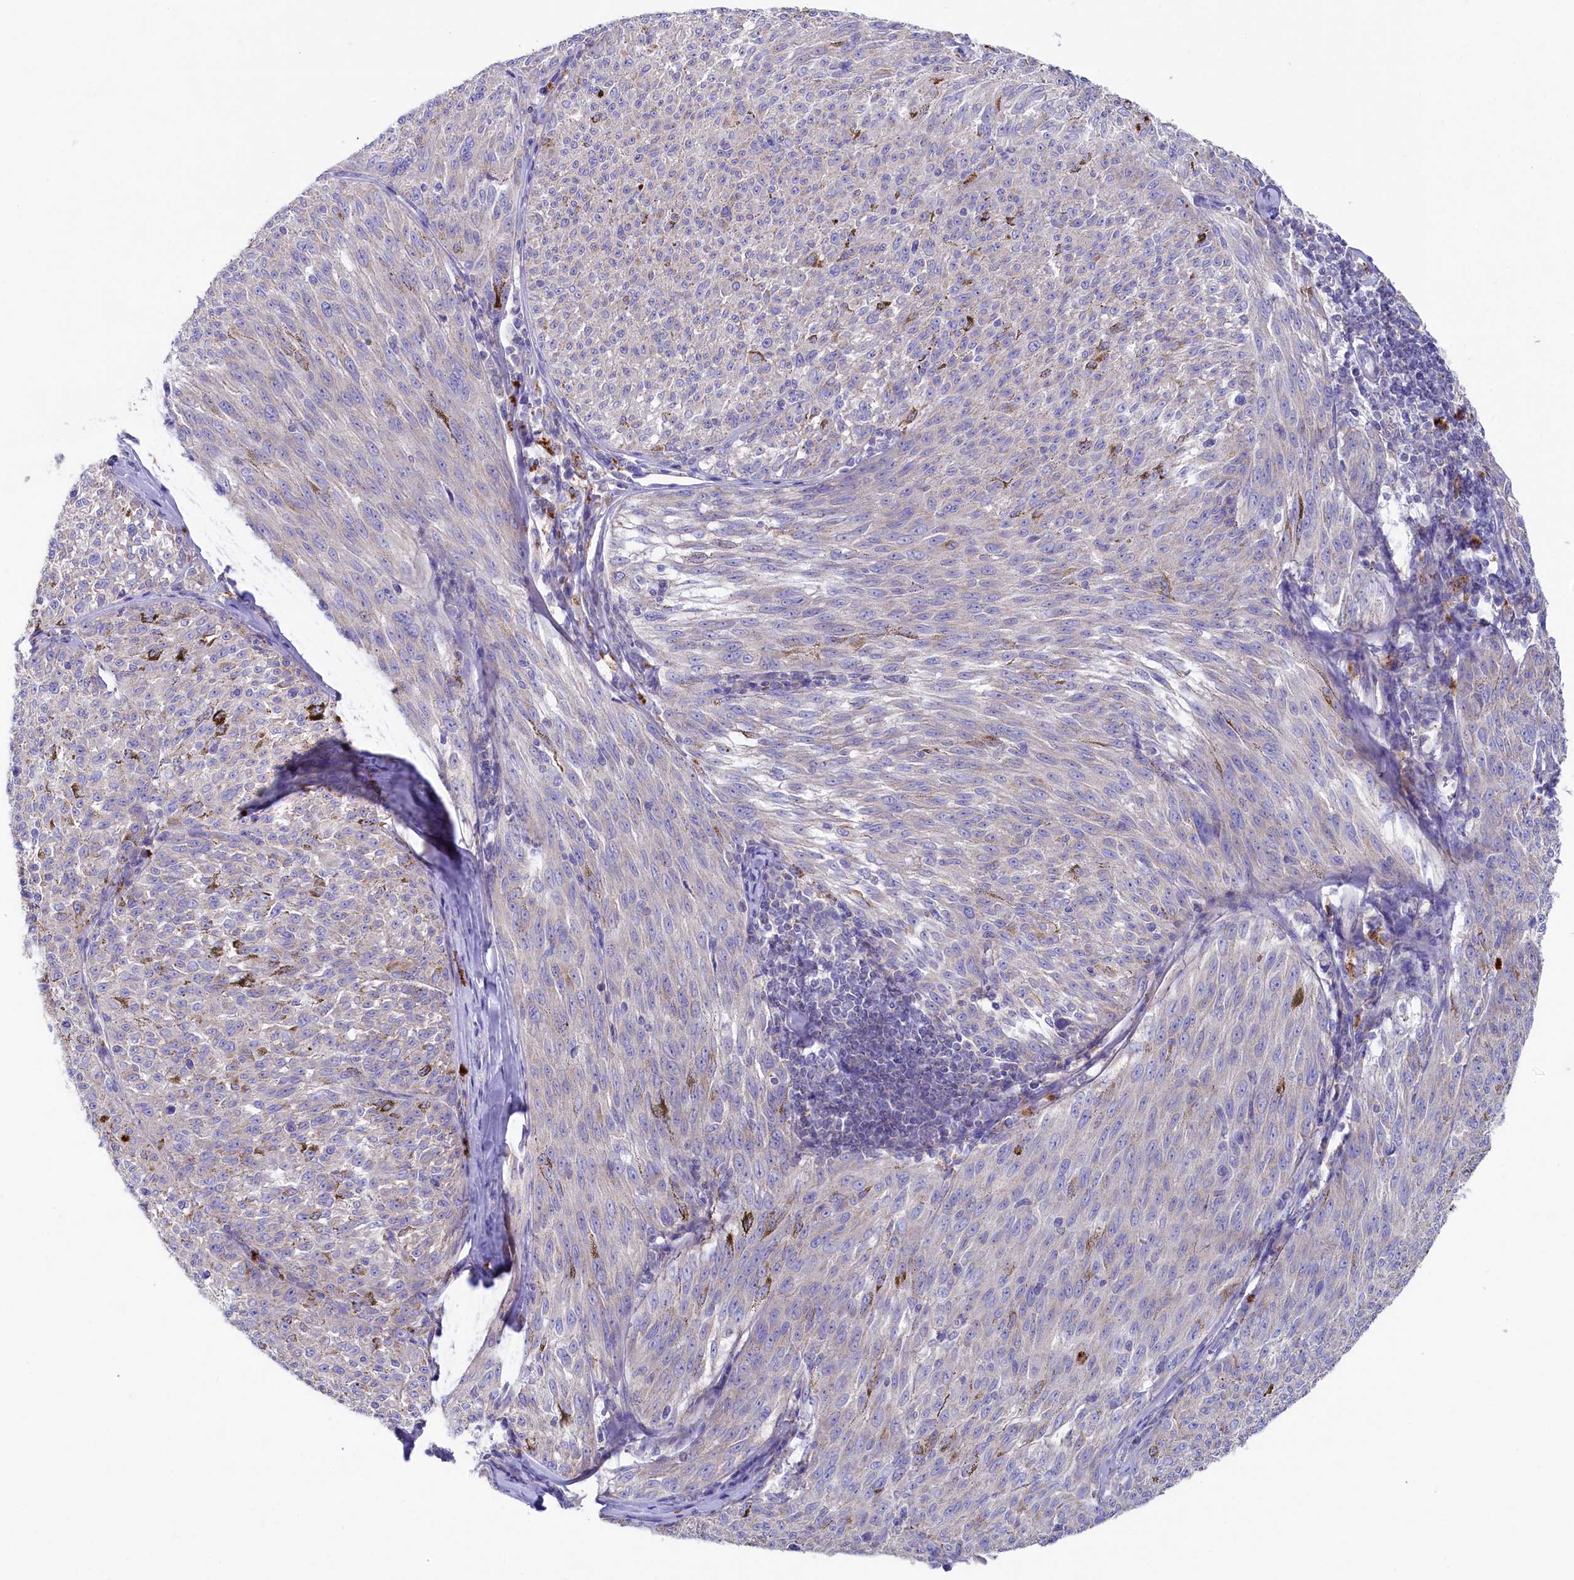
{"staining": {"intensity": "negative", "quantity": "none", "location": "none"}, "tissue": "melanoma", "cell_type": "Tumor cells", "image_type": "cancer", "snomed": [{"axis": "morphology", "description": "Malignant melanoma, NOS"}, {"axis": "topography", "description": "Skin"}], "caption": "Tumor cells are negative for protein expression in human melanoma. (DAB (3,3'-diaminobenzidine) immunohistochemistry (IHC) visualized using brightfield microscopy, high magnification).", "gene": "VPS26B", "patient": {"sex": "female", "age": 72}}